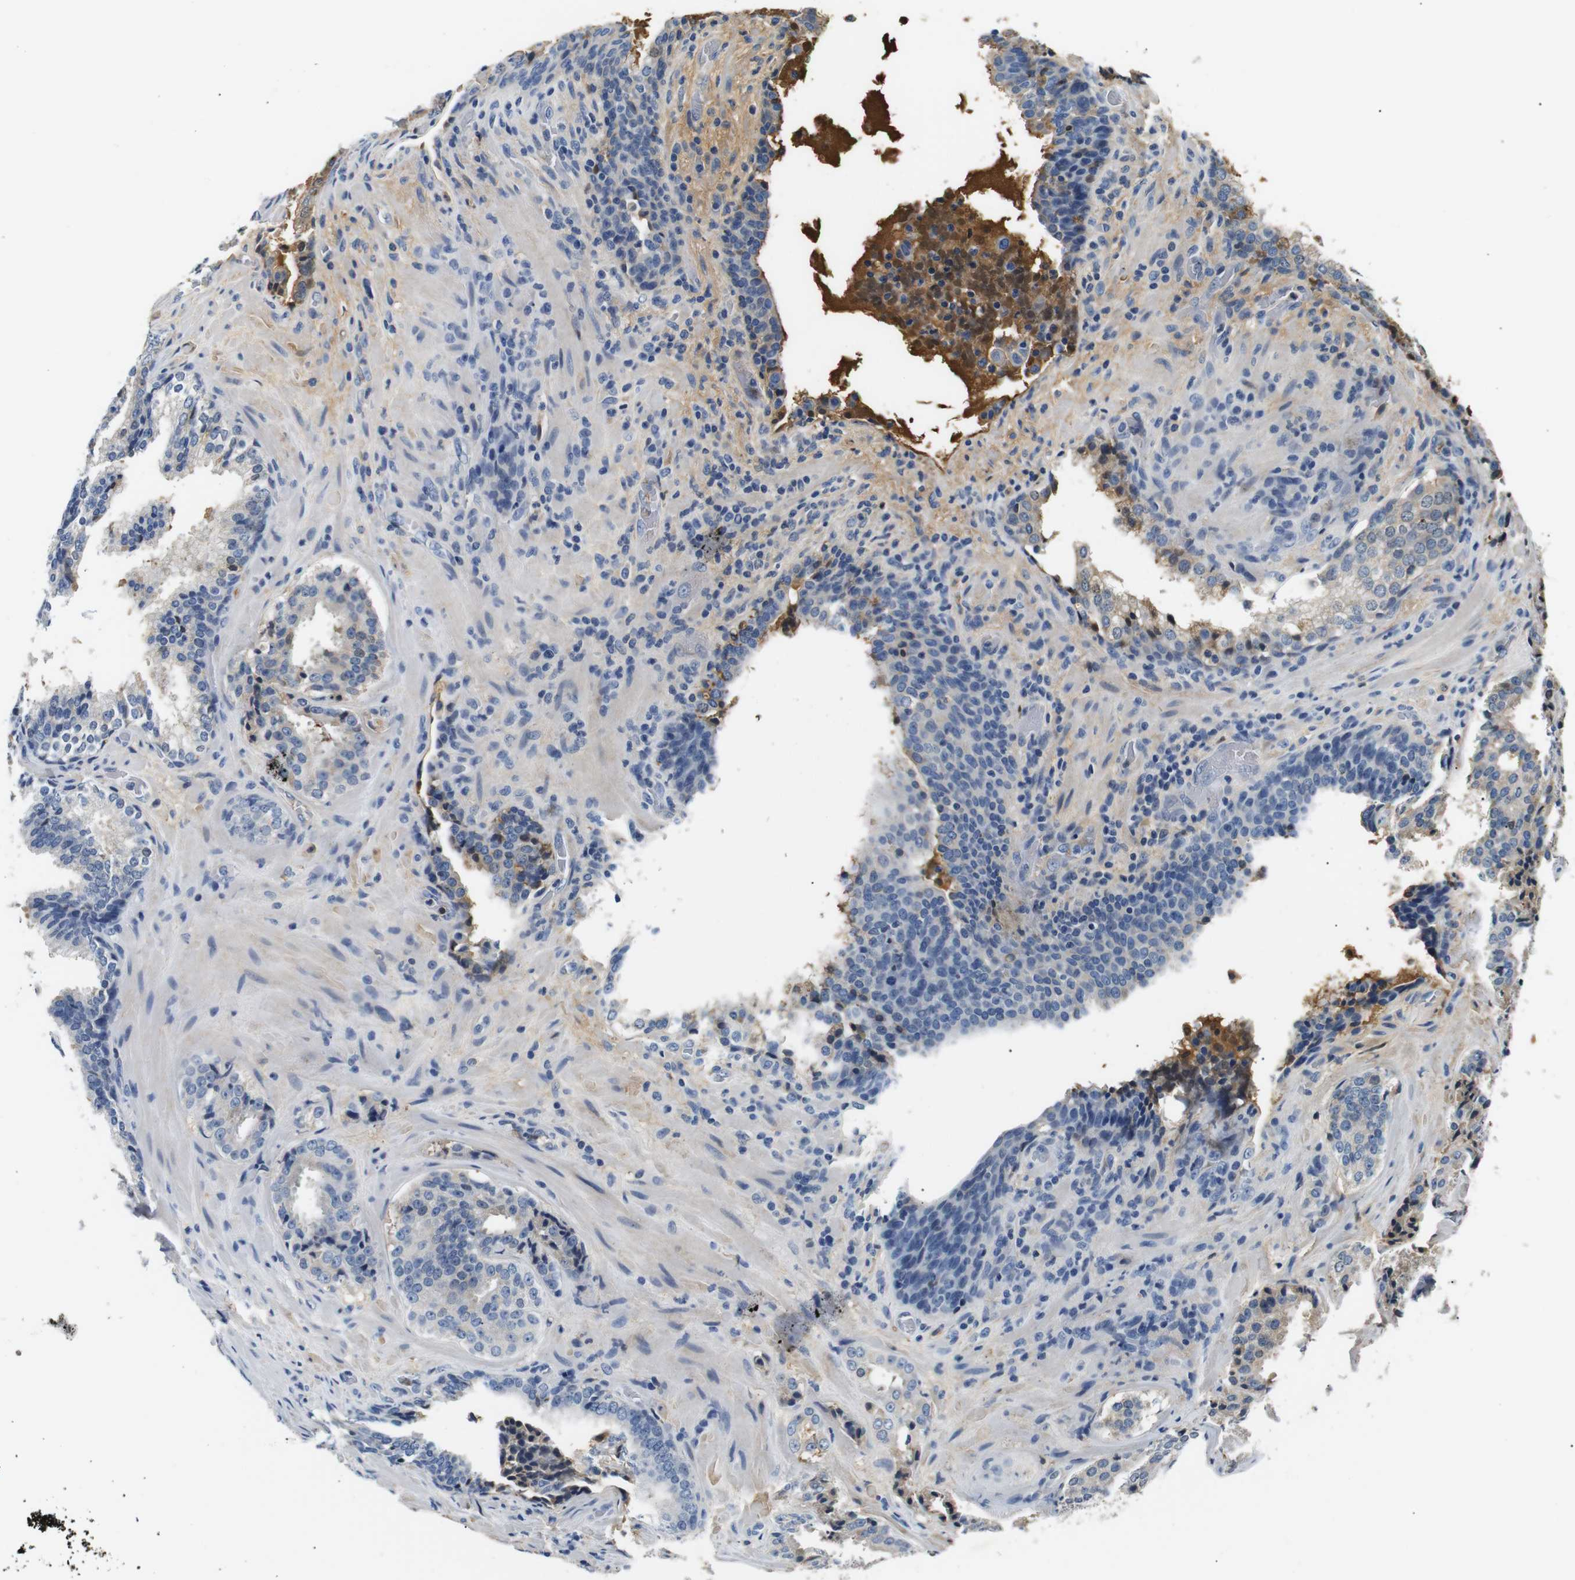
{"staining": {"intensity": "weak", "quantity": "<25%", "location": "cytoplasmic/membranous"}, "tissue": "prostate cancer", "cell_type": "Tumor cells", "image_type": "cancer", "snomed": [{"axis": "morphology", "description": "Adenocarcinoma, High grade"}, {"axis": "topography", "description": "Prostate"}], "caption": "Micrograph shows no protein positivity in tumor cells of prostate adenocarcinoma (high-grade) tissue.", "gene": "LHCGR", "patient": {"sex": "male", "age": 60}}